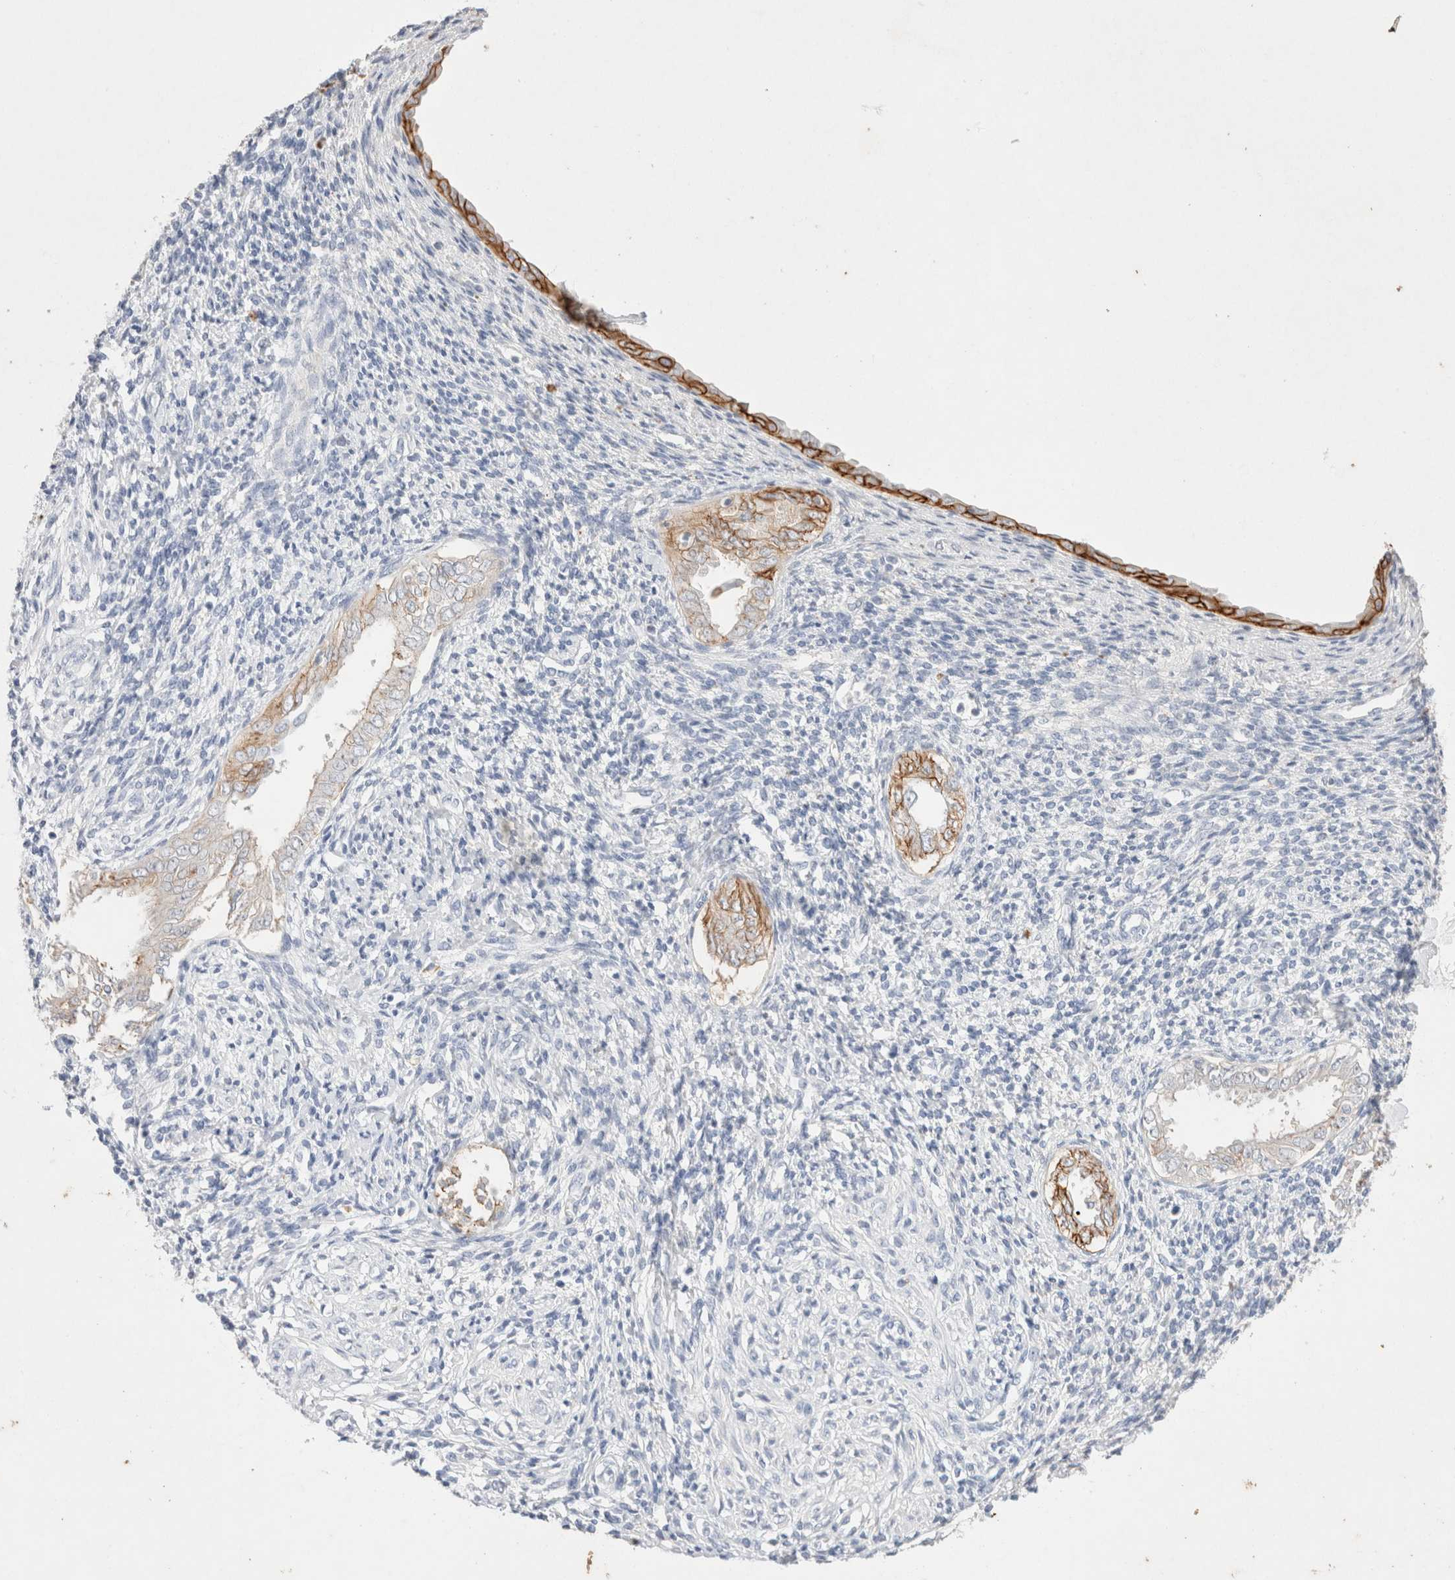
{"staining": {"intensity": "weak", "quantity": "<25%", "location": "cytoplasmic/membranous"}, "tissue": "endometrium", "cell_type": "Cells in endometrial stroma", "image_type": "normal", "snomed": [{"axis": "morphology", "description": "Normal tissue, NOS"}, {"axis": "topography", "description": "Endometrium"}], "caption": "This is an immunohistochemistry (IHC) micrograph of normal human endometrium. There is no staining in cells in endometrial stroma.", "gene": "EPCAM", "patient": {"sex": "female", "age": 66}}